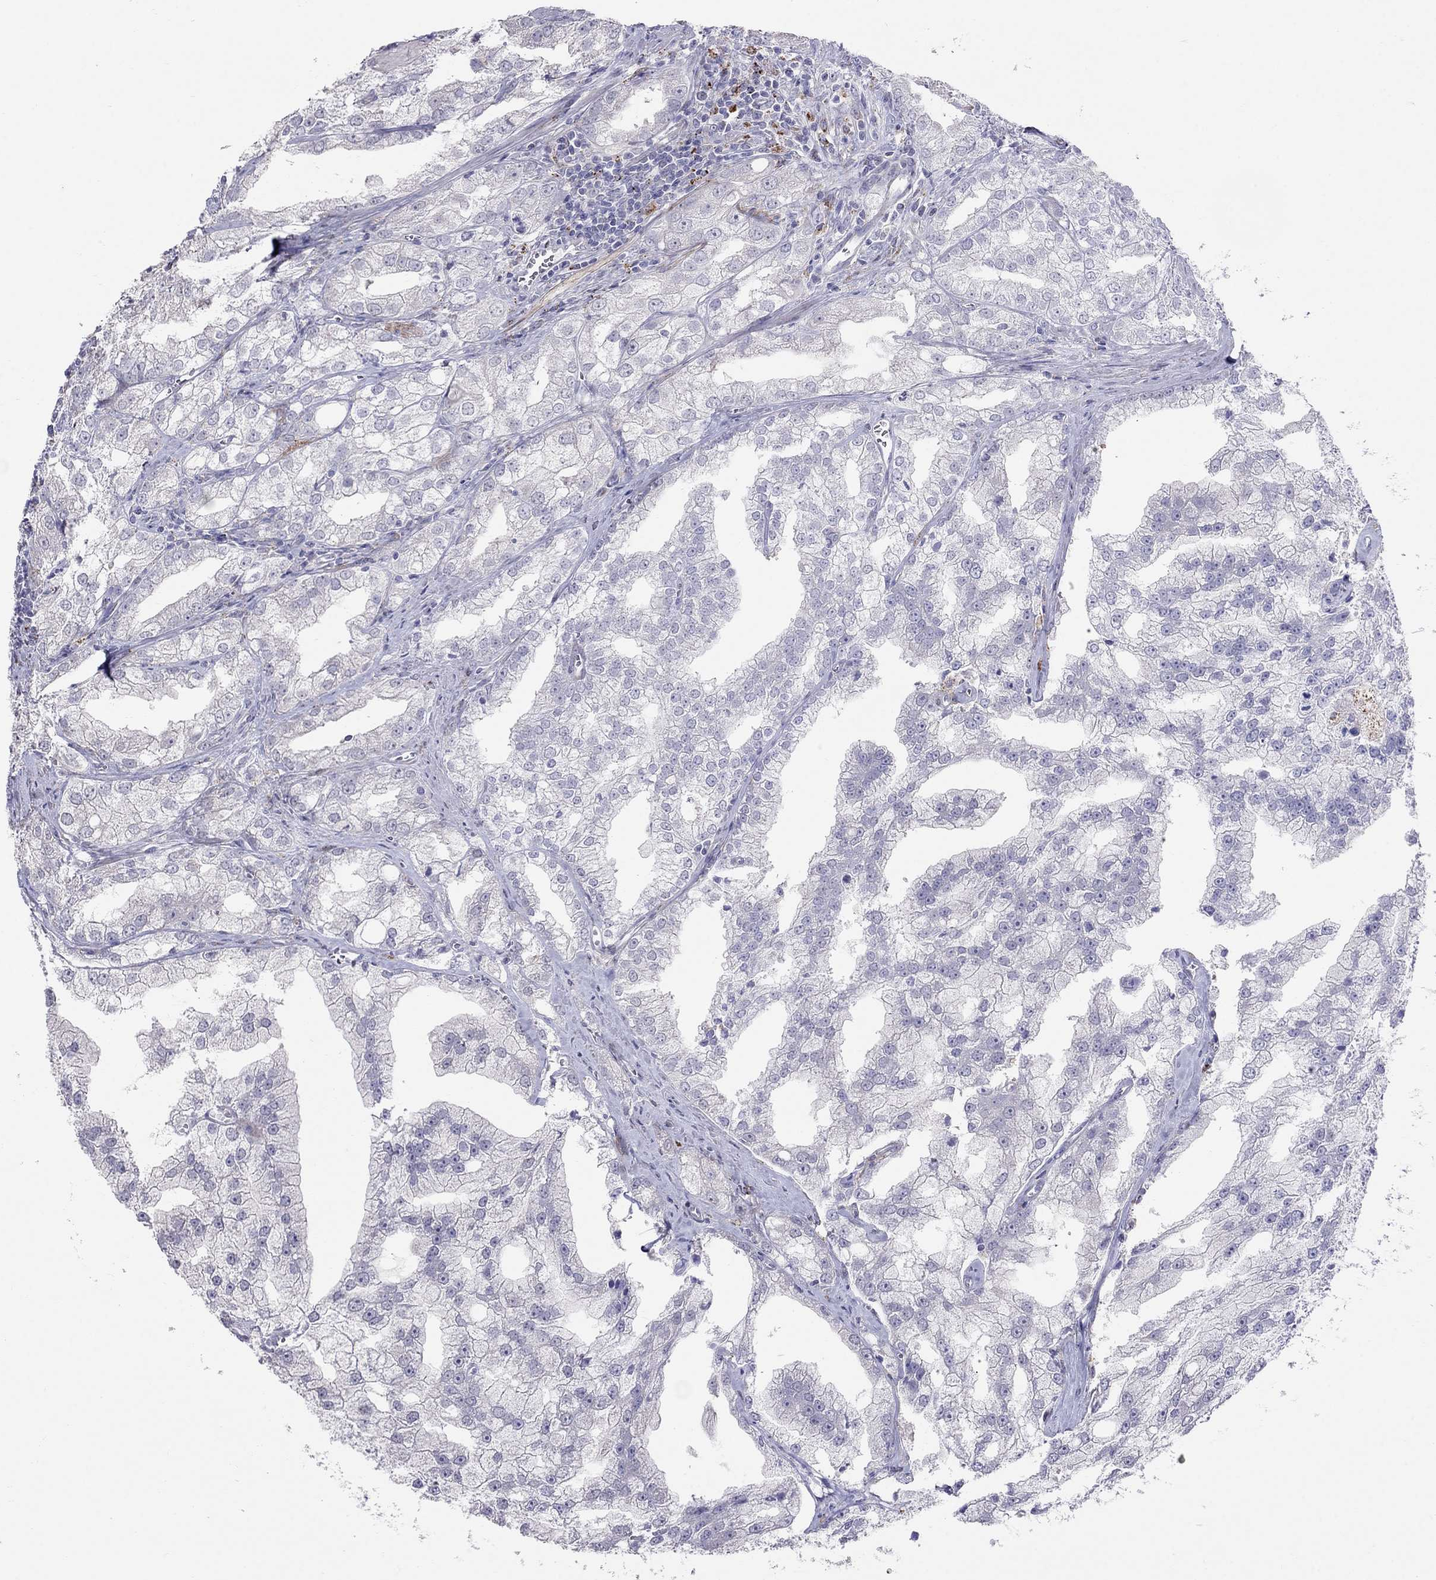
{"staining": {"intensity": "negative", "quantity": "none", "location": "none"}, "tissue": "prostate cancer", "cell_type": "Tumor cells", "image_type": "cancer", "snomed": [{"axis": "morphology", "description": "Adenocarcinoma, NOS"}, {"axis": "topography", "description": "Prostate"}], "caption": "High magnification brightfield microscopy of adenocarcinoma (prostate) stained with DAB (3,3'-diaminobenzidine) (brown) and counterstained with hematoxylin (blue): tumor cells show no significant expression.", "gene": "MAGEB4", "patient": {"sex": "male", "age": 70}}